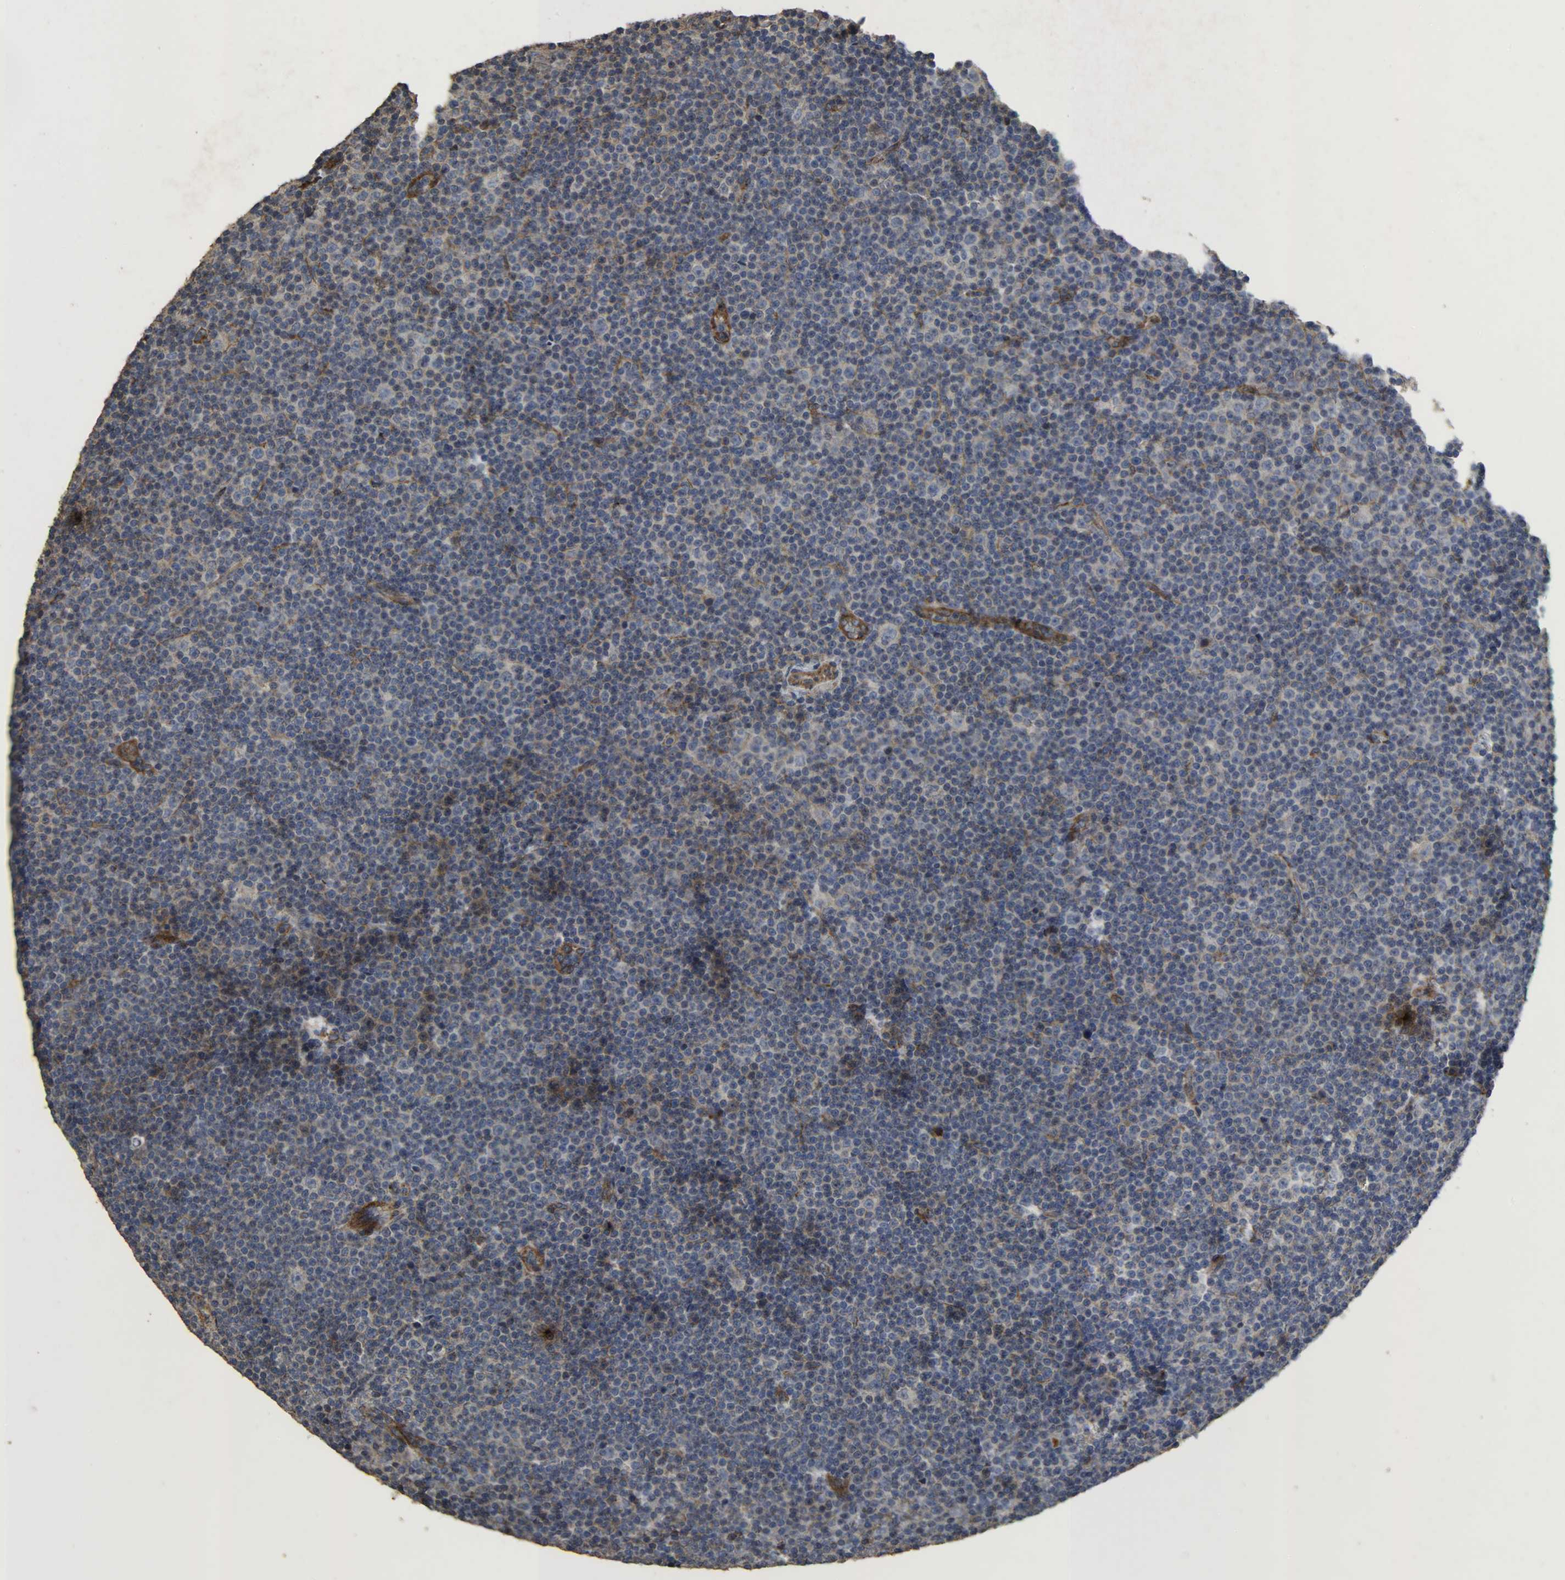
{"staining": {"intensity": "negative", "quantity": "none", "location": "none"}, "tissue": "lymphoma", "cell_type": "Tumor cells", "image_type": "cancer", "snomed": [{"axis": "morphology", "description": "Malignant lymphoma, non-Hodgkin's type, Low grade"}, {"axis": "topography", "description": "Lymph node"}], "caption": "Immunohistochemistry (IHC) photomicrograph of malignant lymphoma, non-Hodgkin's type (low-grade) stained for a protein (brown), which reveals no staining in tumor cells. (Brightfield microscopy of DAB immunohistochemistry at high magnification).", "gene": "TPM4", "patient": {"sex": "female", "age": 67}}